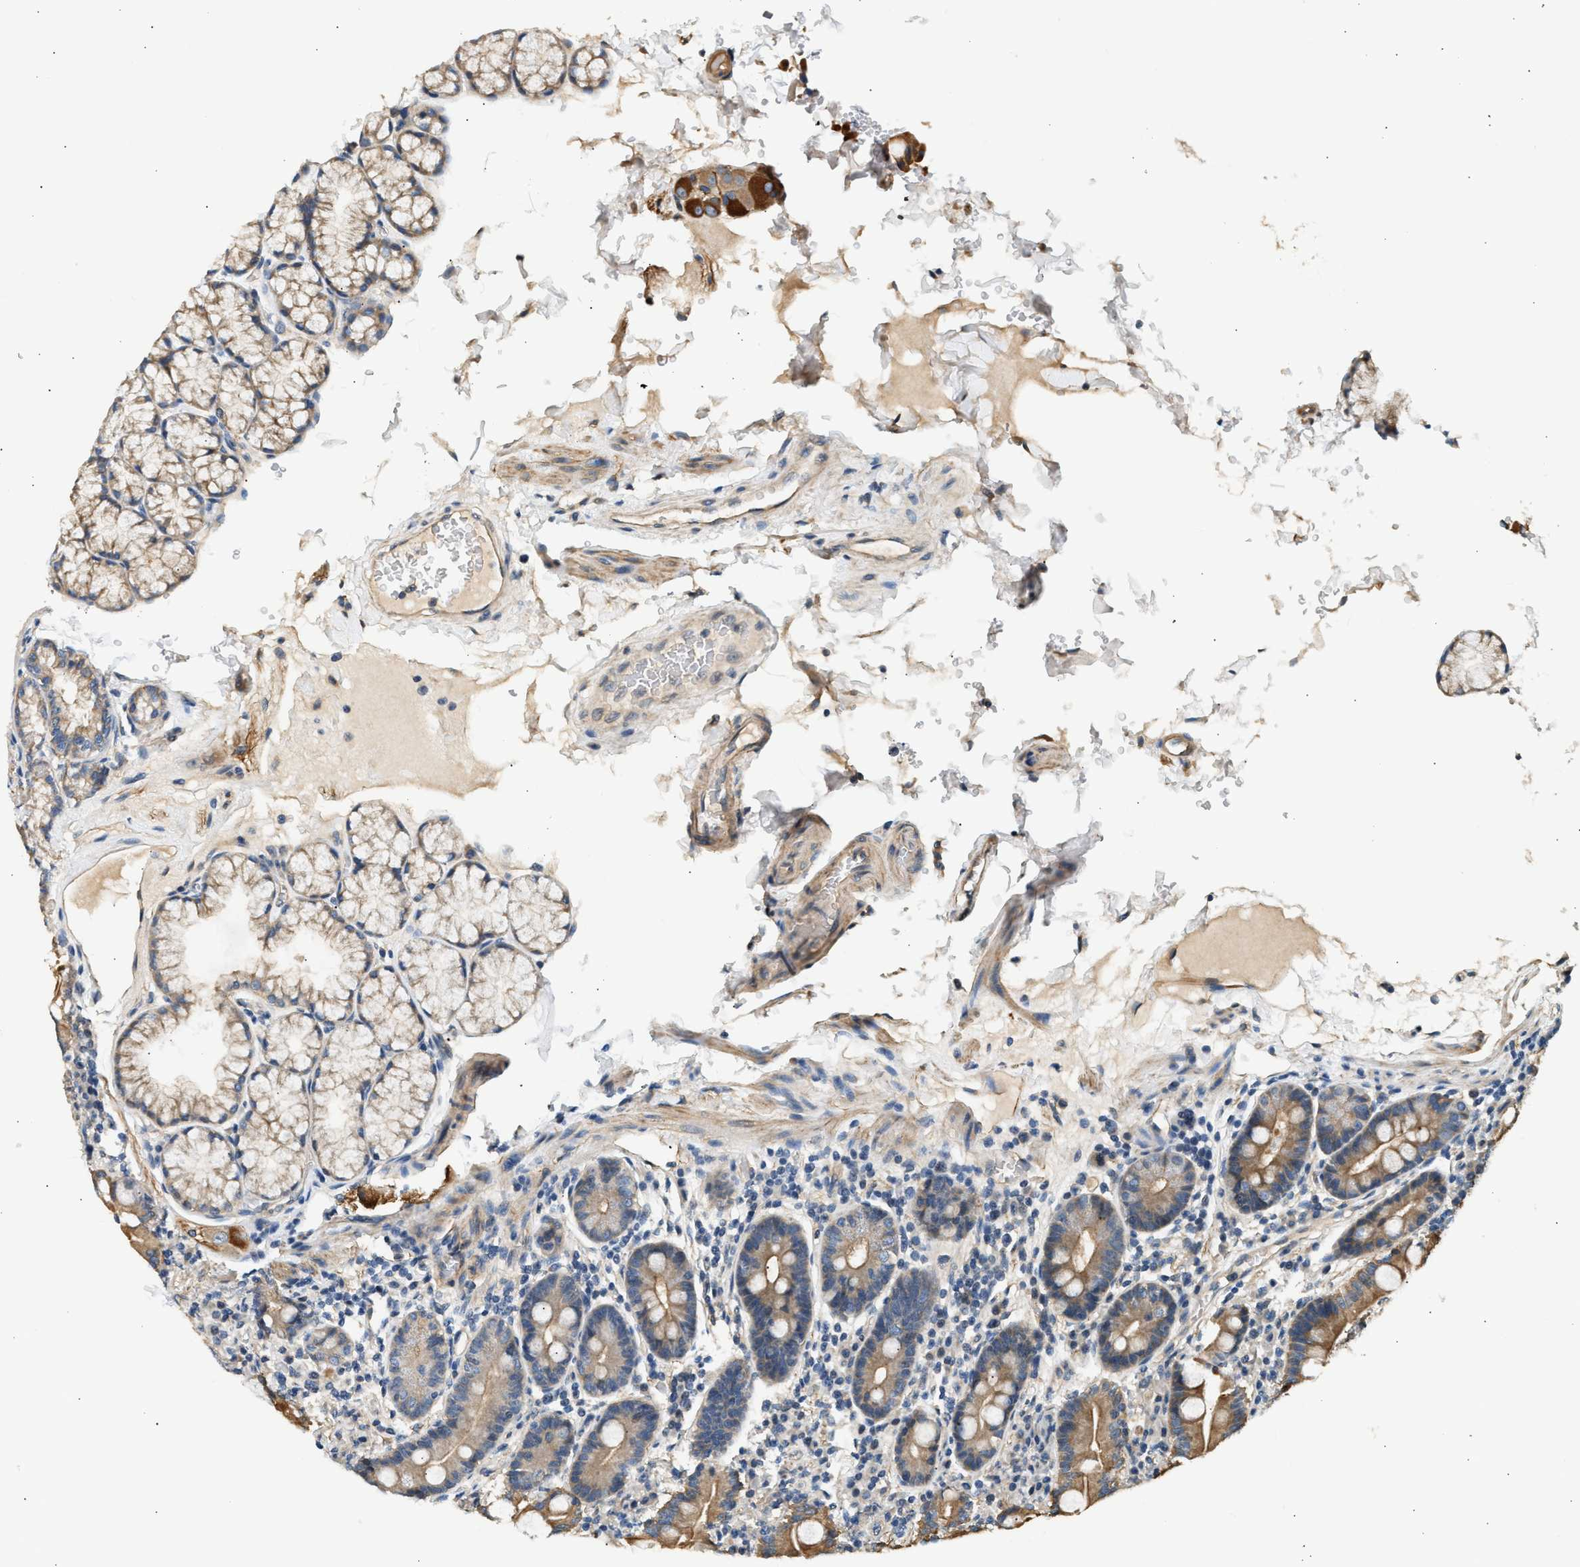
{"staining": {"intensity": "strong", "quantity": ">75%", "location": "cytoplasmic/membranous"}, "tissue": "duodenum", "cell_type": "Glandular cells", "image_type": "normal", "snomed": [{"axis": "morphology", "description": "Normal tissue, NOS"}, {"axis": "topography", "description": "Duodenum"}], "caption": "Immunohistochemistry histopathology image of unremarkable duodenum stained for a protein (brown), which exhibits high levels of strong cytoplasmic/membranous positivity in about >75% of glandular cells.", "gene": "WDR31", "patient": {"sex": "male", "age": 50}}